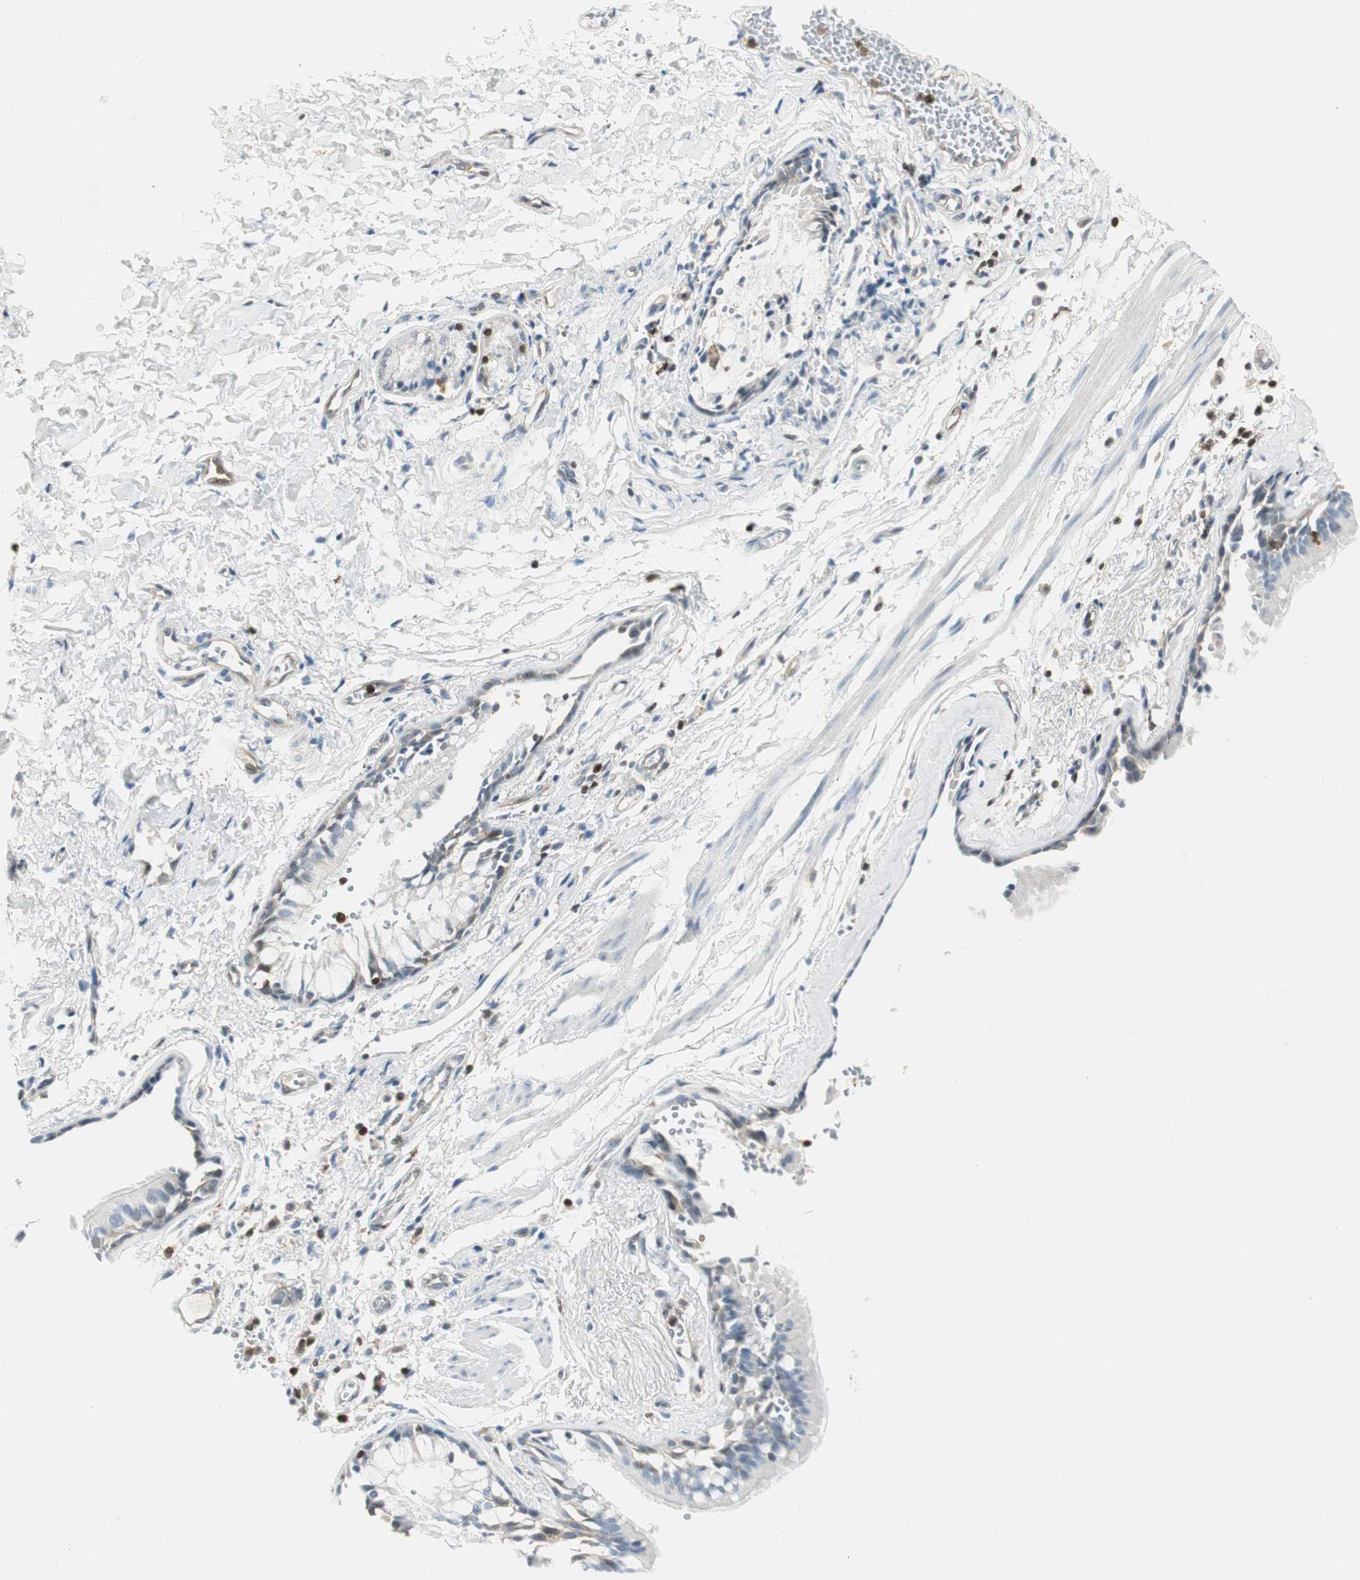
{"staining": {"intensity": "moderate", "quantity": ">75%", "location": "cytoplasmic/membranous"}, "tissue": "bronchus", "cell_type": "Respiratory epithelial cells", "image_type": "normal", "snomed": [{"axis": "morphology", "description": "Normal tissue, NOS"}, {"axis": "topography", "description": "Bronchus"}, {"axis": "topography", "description": "Lung"}], "caption": "Protein staining by immunohistochemistry (IHC) shows moderate cytoplasmic/membranous positivity in about >75% of respiratory epithelial cells in benign bronchus. (Stains: DAB in brown, nuclei in blue, Microscopy: brightfield microscopy at high magnification).", "gene": "PPP1CA", "patient": {"sex": "female", "age": 56}}